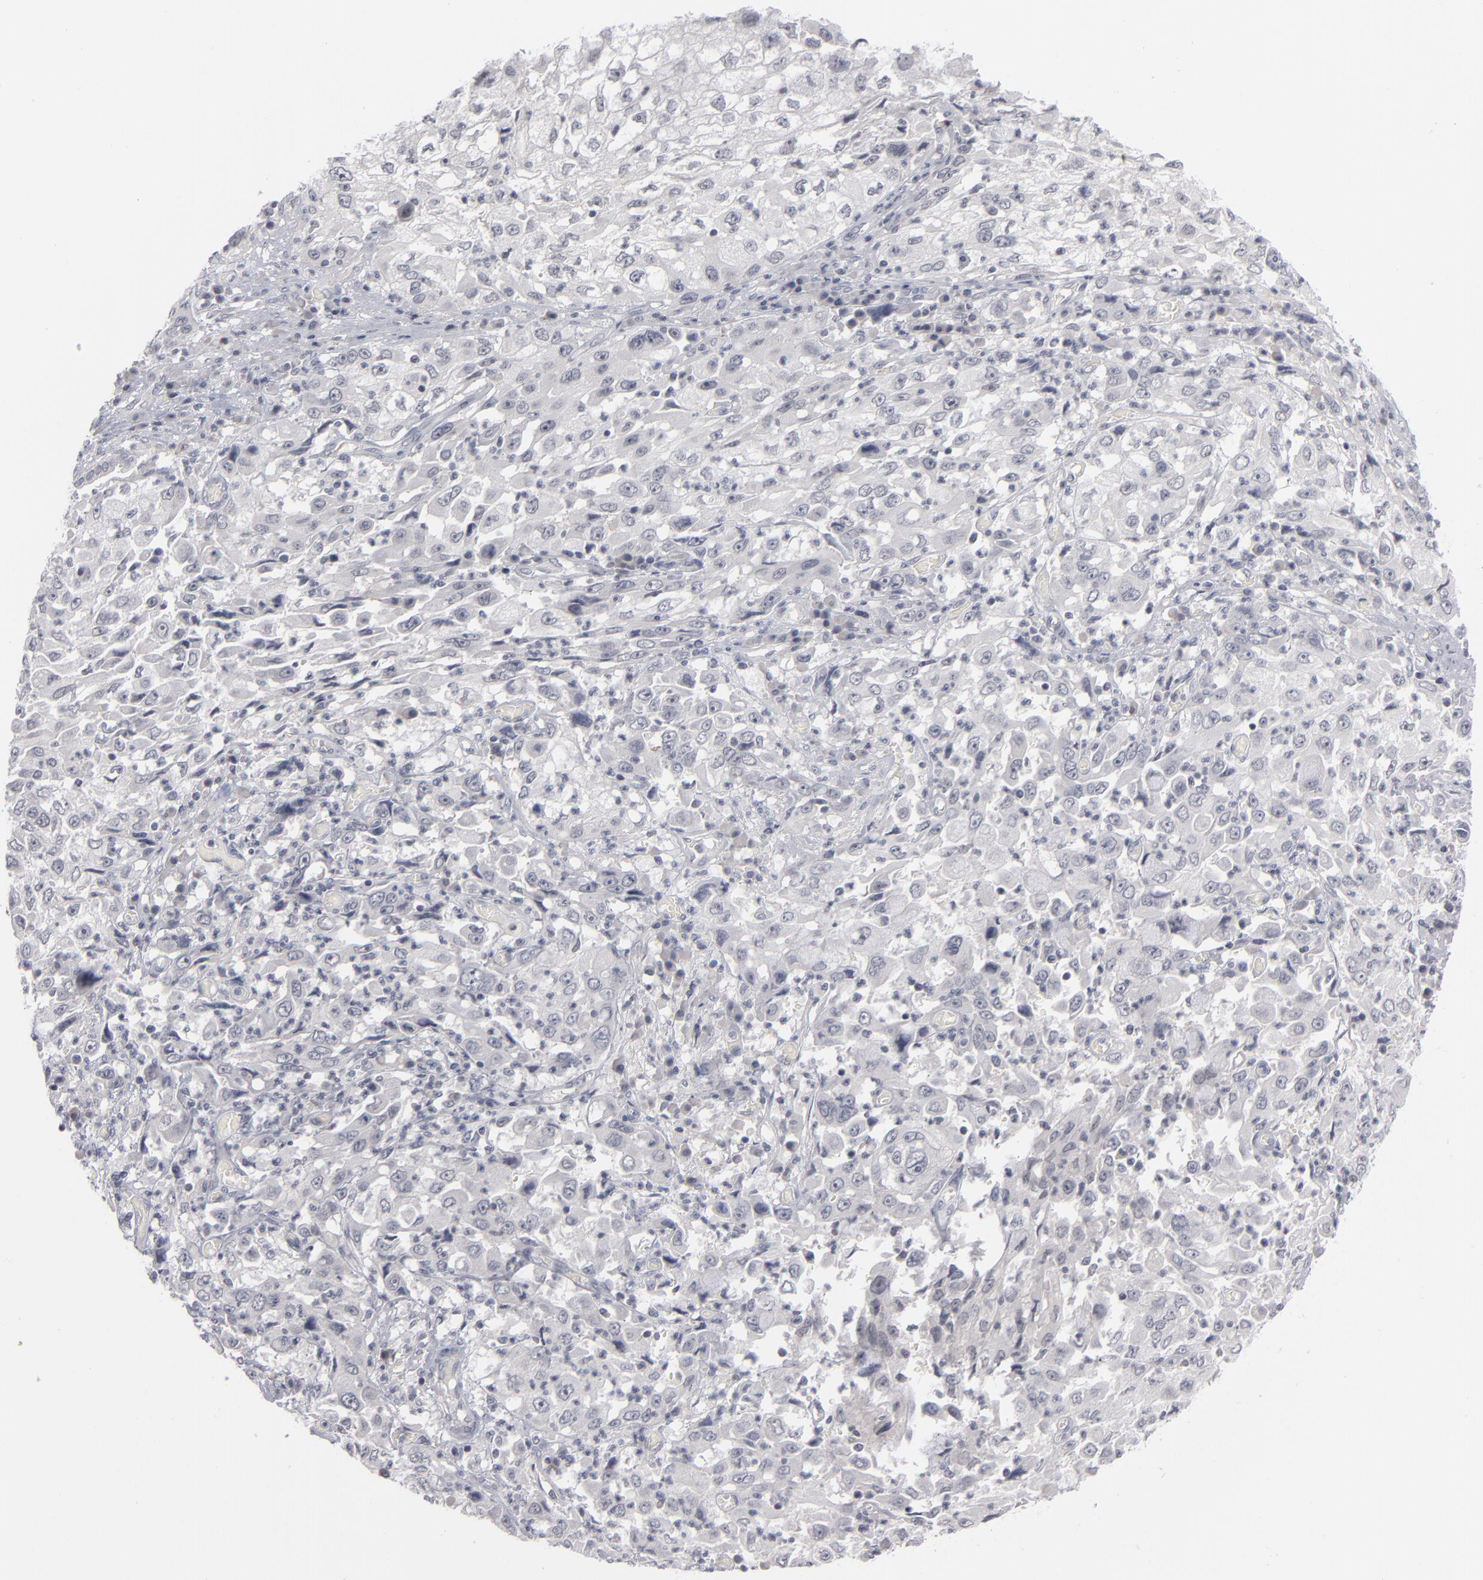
{"staining": {"intensity": "negative", "quantity": "none", "location": "none"}, "tissue": "cervical cancer", "cell_type": "Tumor cells", "image_type": "cancer", "snomed": [{"axis": "morphology", "description": "Squamous cell carcinoma, NOS"}, {"axis": "topography", "description": "Cervix"}], "caption": "The image demonstrates no staining of tumor cells in cervical cancer.", "gene": "KIAA1210", "patient": {"sex": "female", "age": 36}}